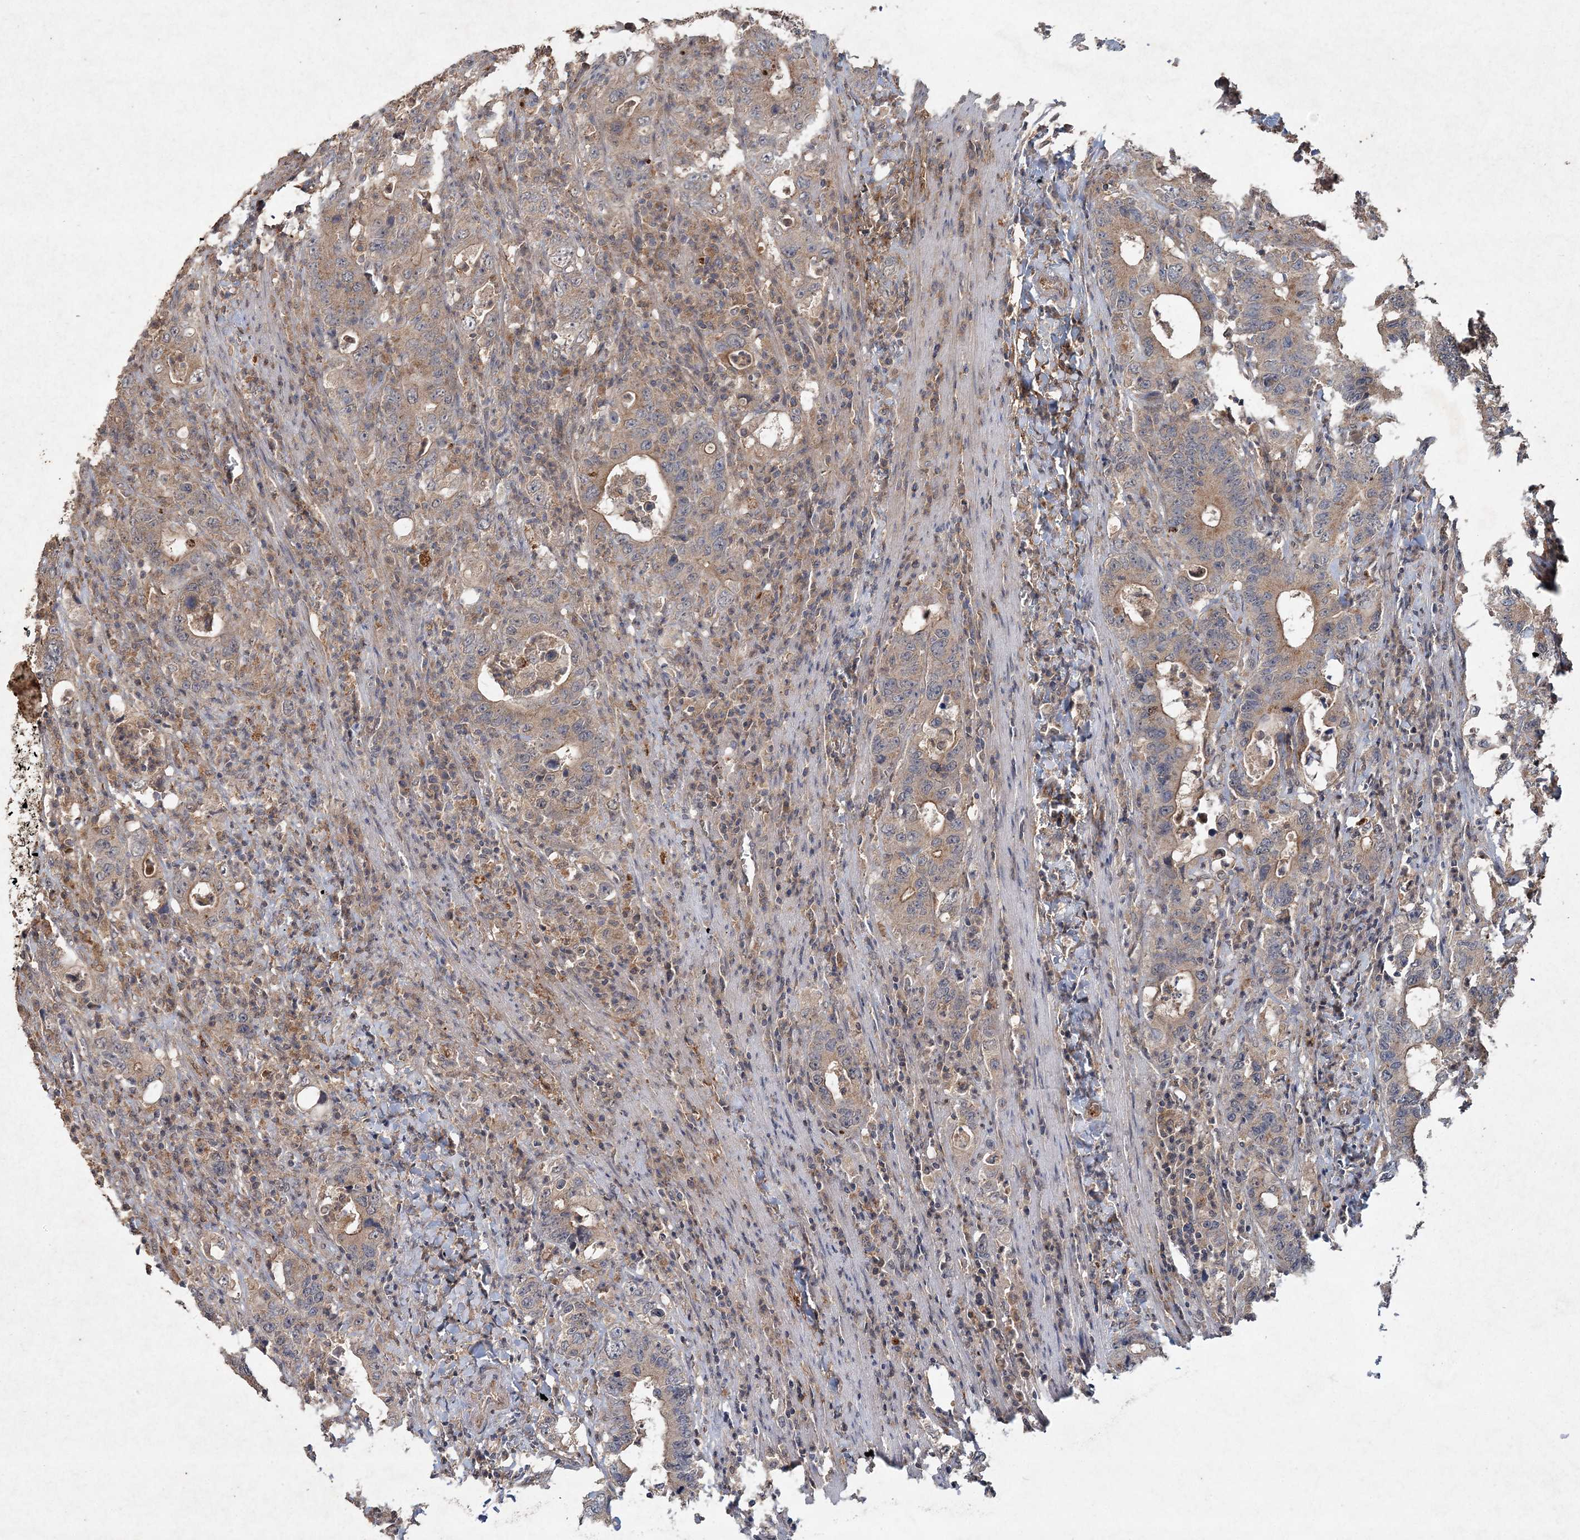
{"staining": {"intensity": "weak", "quantity": ">75%", "location": "cytoplasmic/membranous"}, "tissue": "colorectal cancer", "cell_type": "Tumor cells", "image_type": "cancer", "snomed": [{"axis": "morphology", "description": "Adenocarcinoma, NOS"}, {"axis": "topography", "description": "Colon"}], "caption": "Tumor cells exhibit low levels of weak cytoplasmic/membranous expression in approximately >75% of cells in human colorectal cancer.", "gene": "SPRY1", "patient": {"sex": "female", "age": 75}}